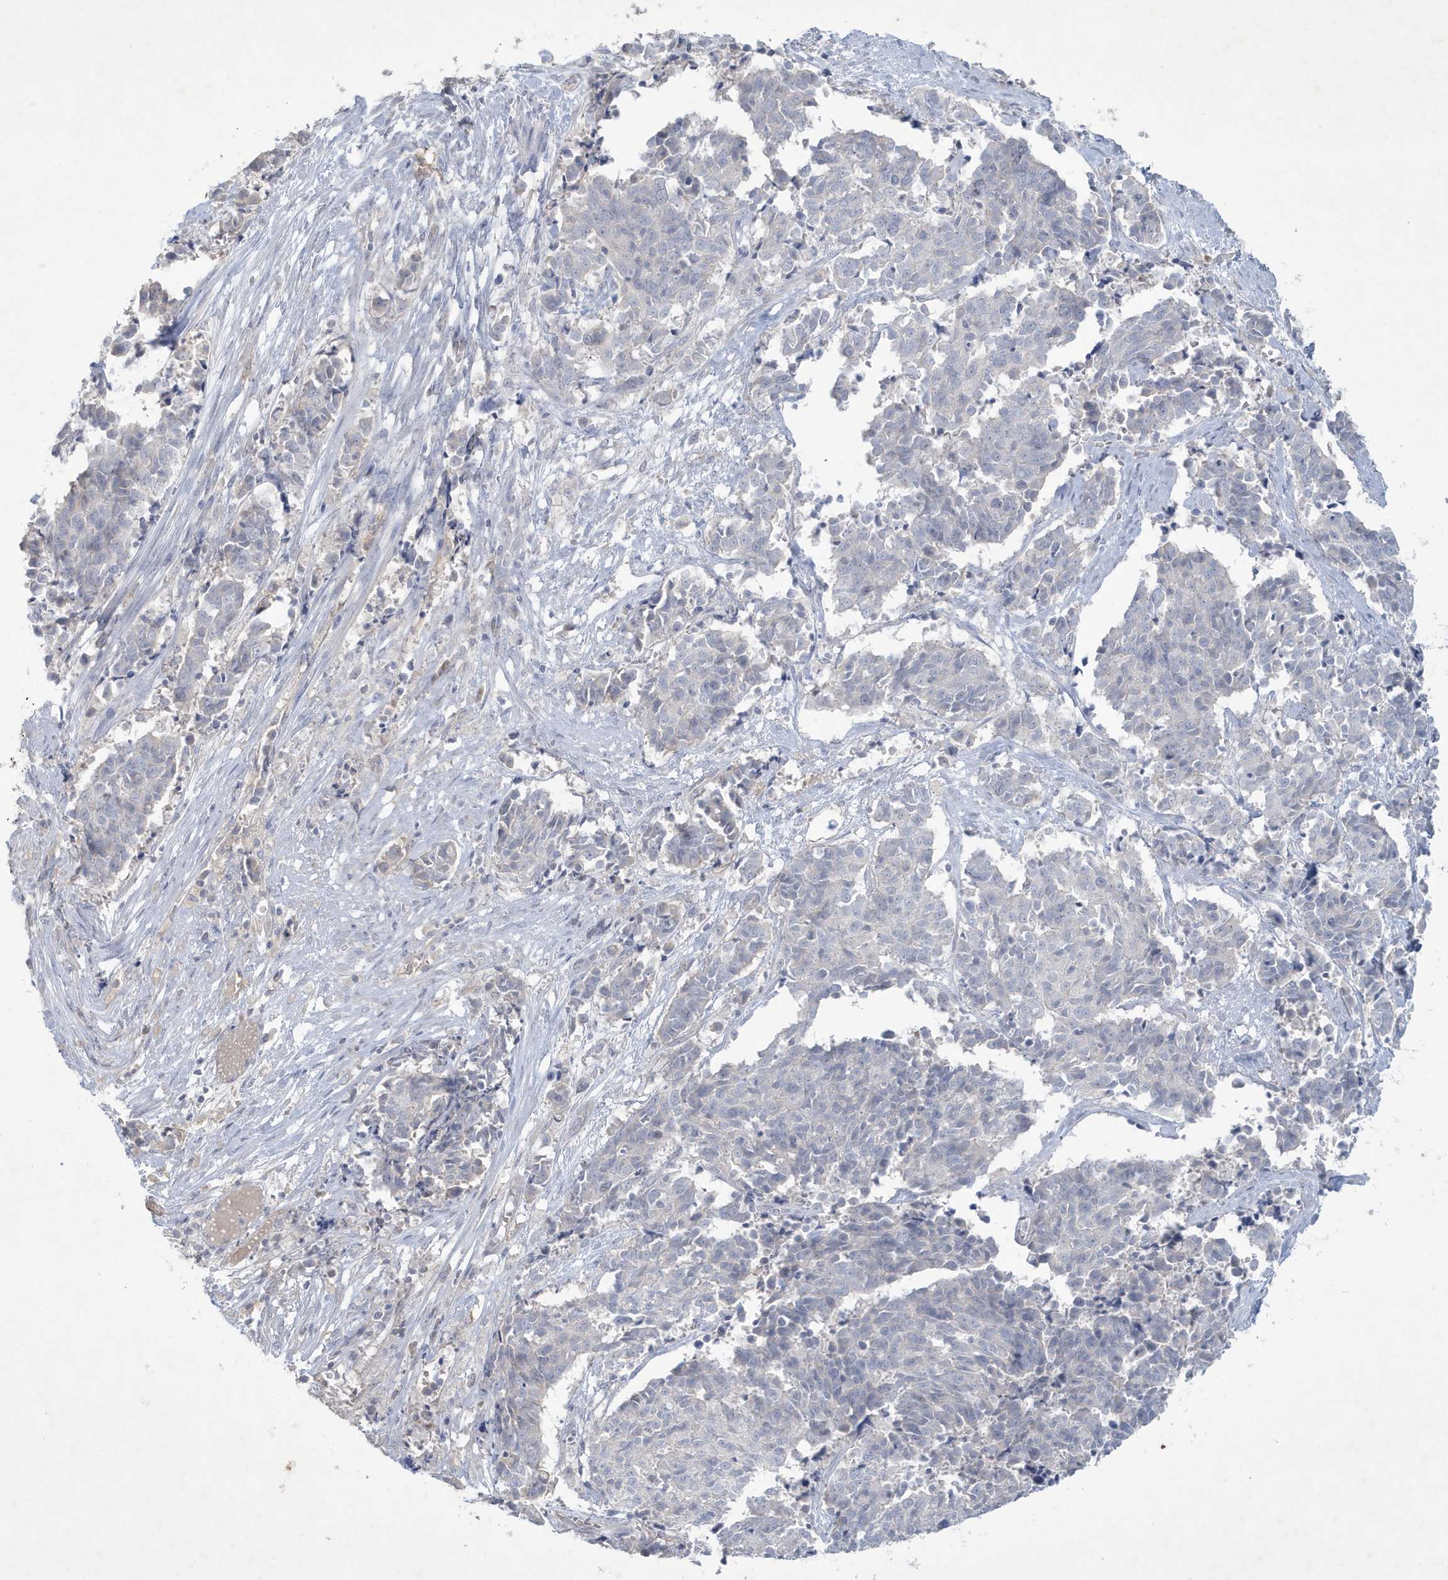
{"staining": {"intensity": "negative", "quantity": "none", "location": "none"}, "tissue": "cervical cancer", "cell_type": "Tumor cells", "image_type": "cancer", "snomed": [{"axis": "morphology", "description": "Normal tissue, NOS"}, {"axis": "morphology", "description": "Squamous cell carcinoma, NOS"}, {"axis": "topography", "description": "Cervix"}], "caption": "Tumor cells show no significant expression in cervical cancer (squamous cell carcinoma).", "gene": "CCDC24", "patient": {"sex": "female", "age": 35}}